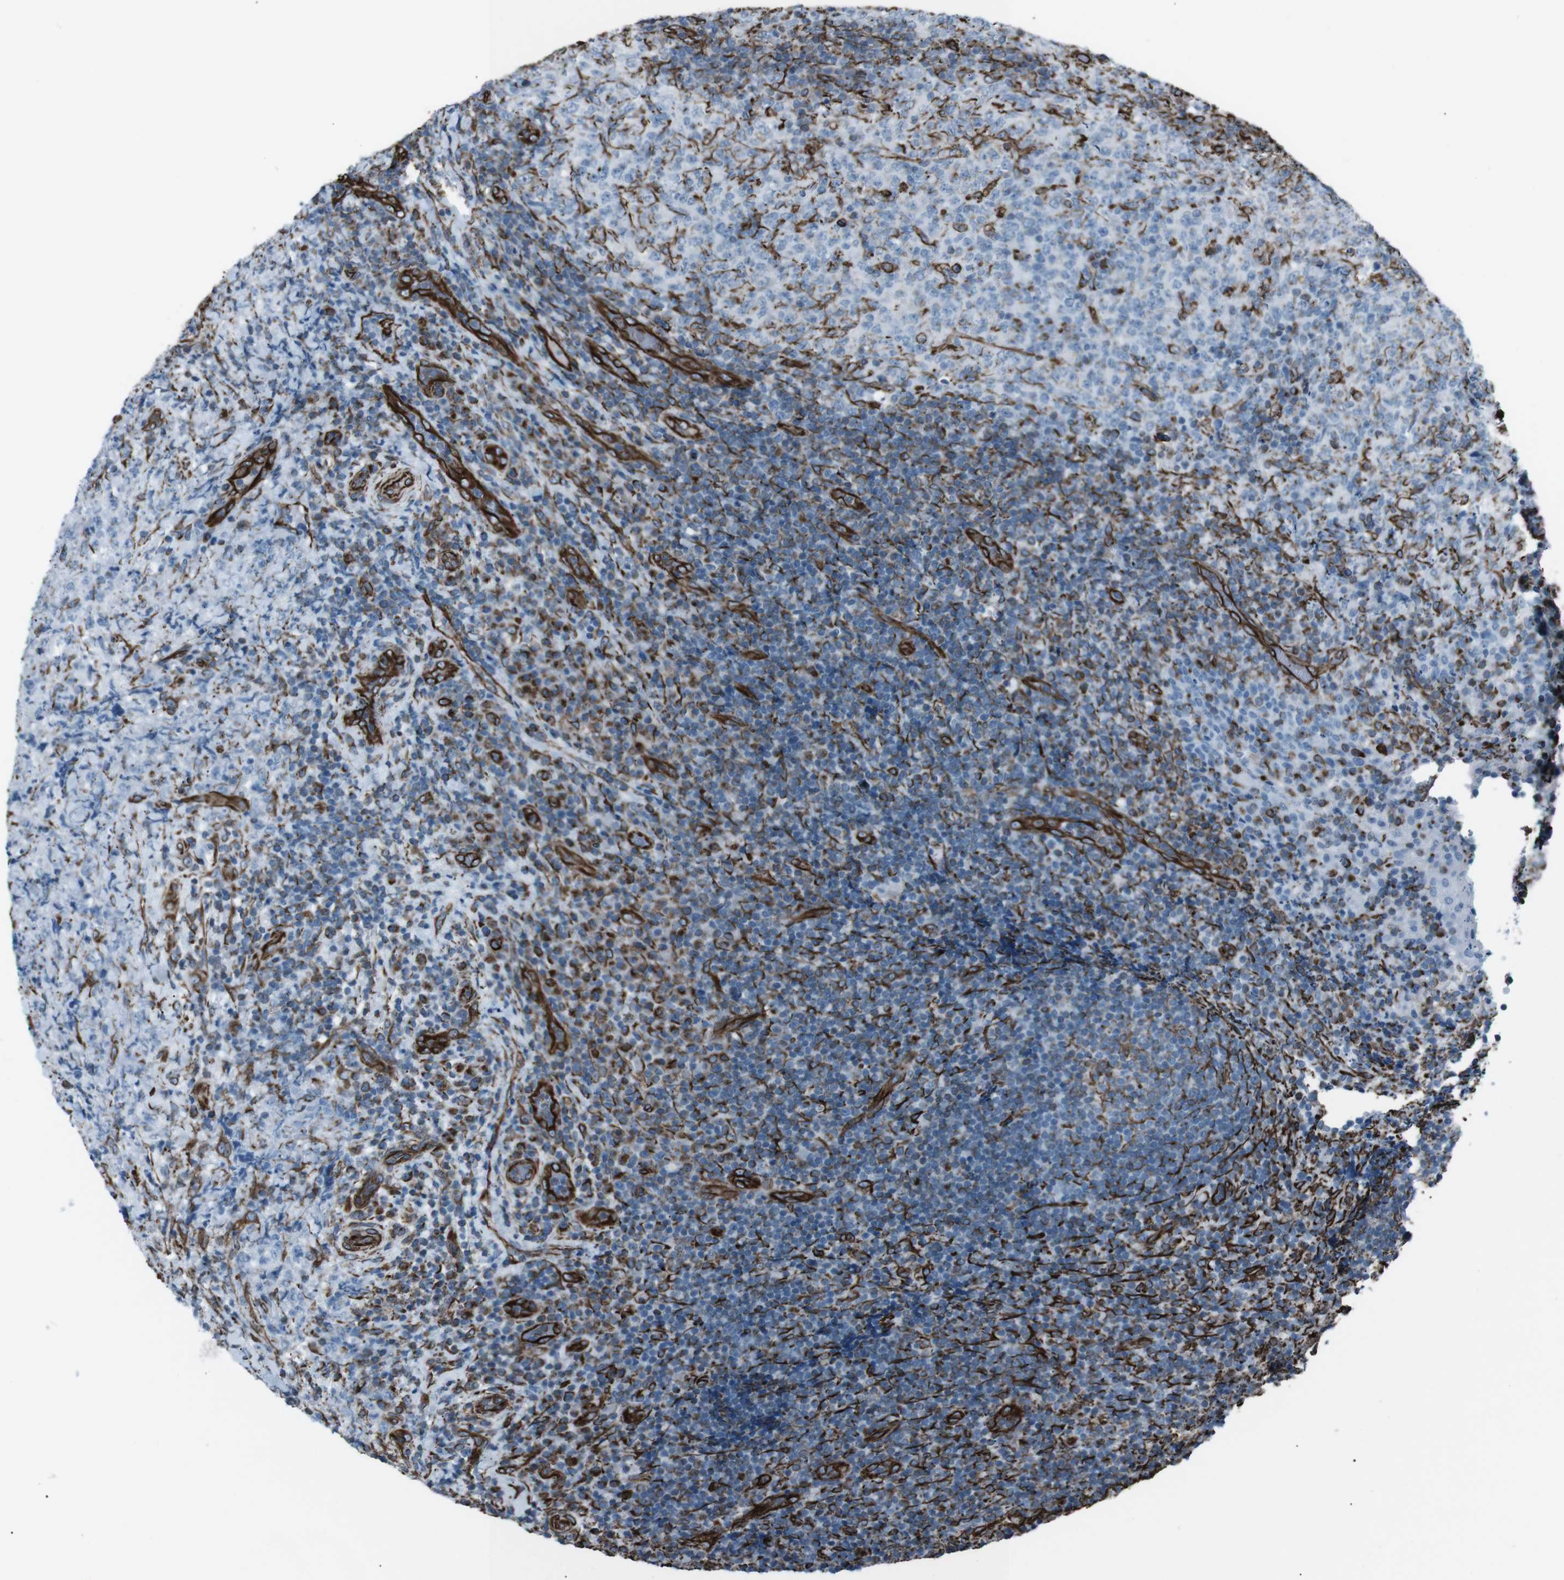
{"staining": {"intensity": "weak", "quantity": "<25%", "location": "cytoplasmic/membranous"}, "tissue": "lymphoma", "cell_type": "Tumor cells", "image_type": "cancer", "snomed": [{"axis": "morphology", "description": "Malignant lymphoma, non-Hodgkin's type, High grade"}, {"axis": "topography", "description": "Tonsil"}], "caption": "Micrograph shows no significant protein staining in tumor cells of high-grade malignant lymphoma, non-Hodgkin's type.", "gene": "ZDHHC6", "patient": {"sex": "female", "age": 36}}